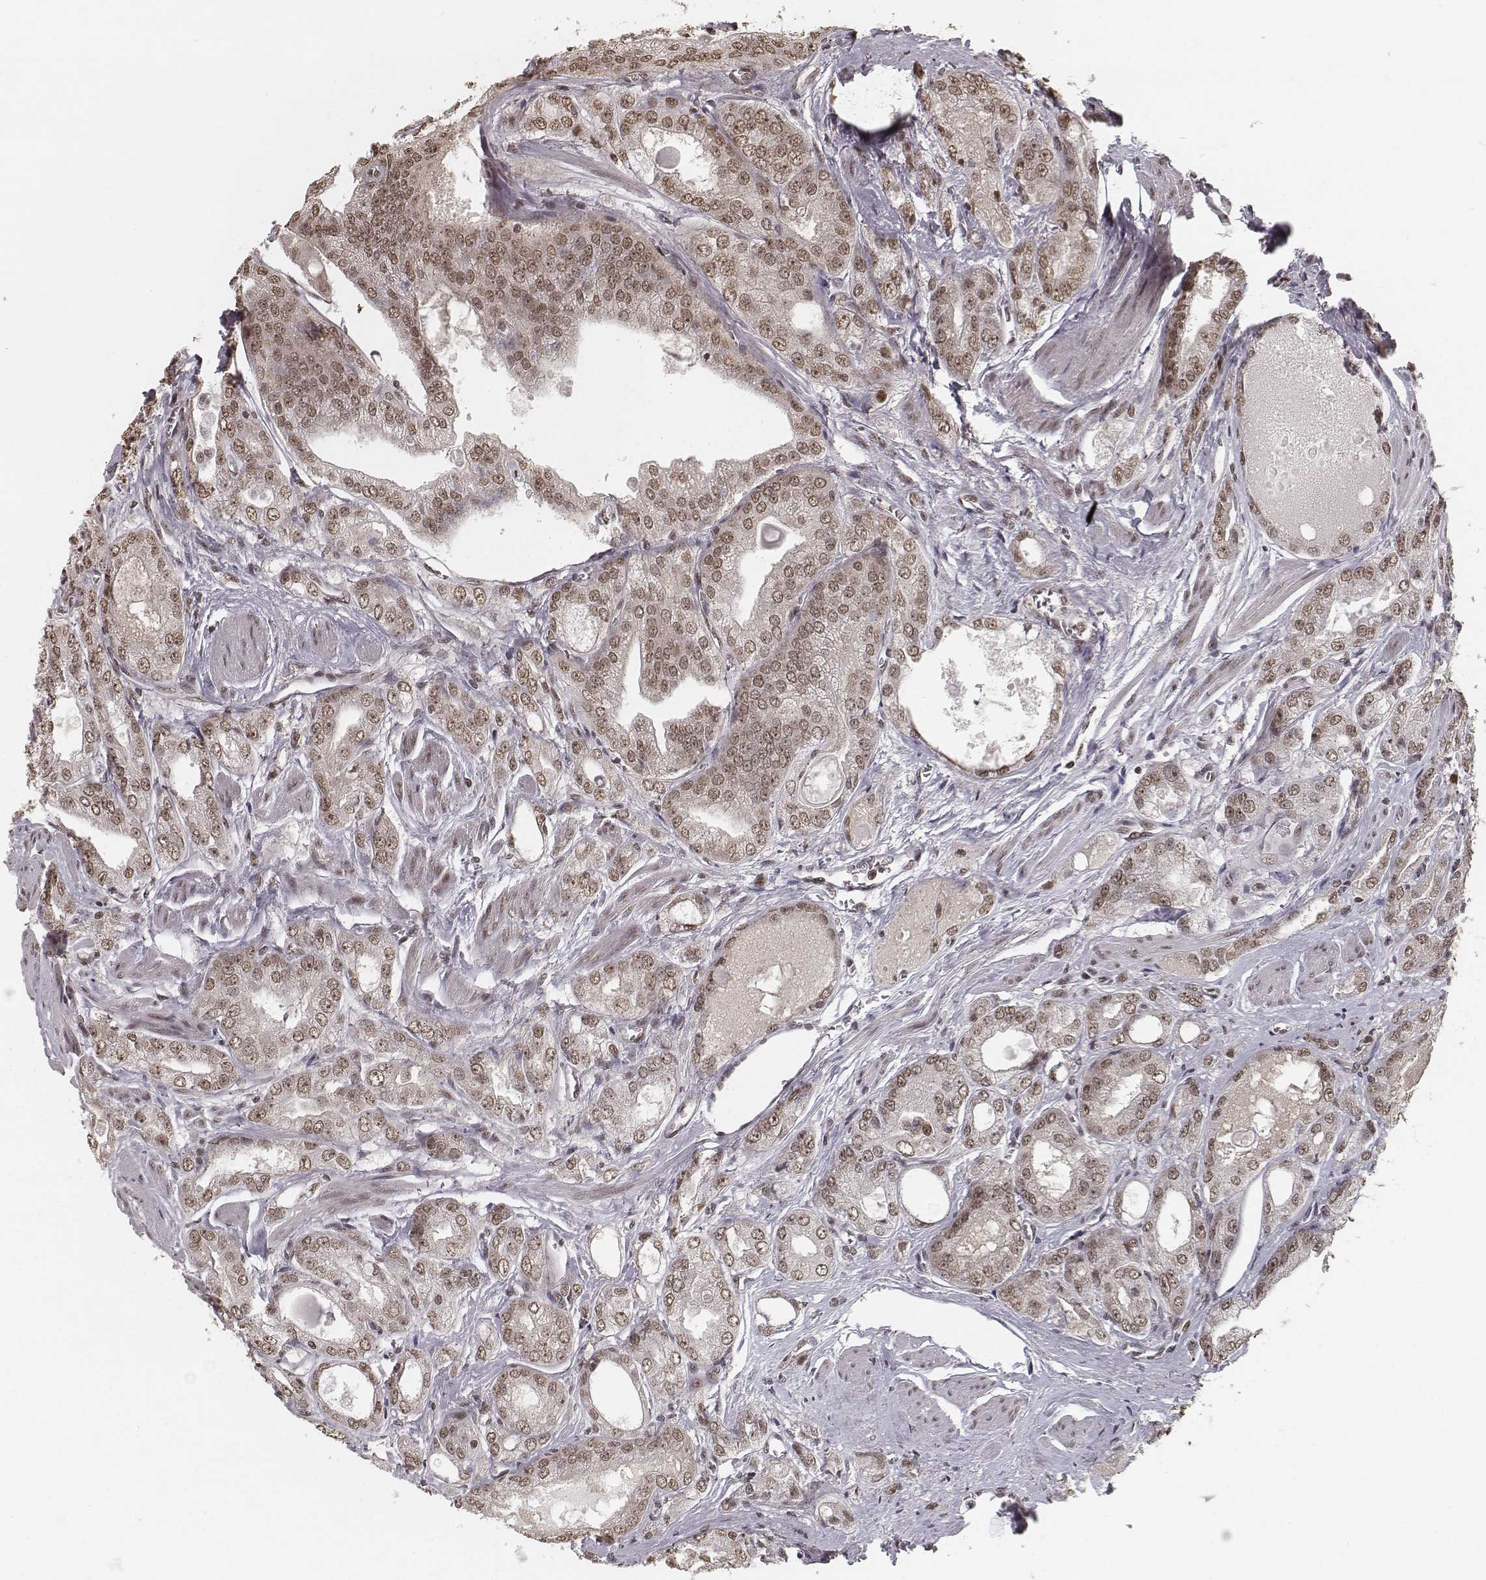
{"staining": {"intensity": "moderate", "quantity": "<25%", "location": "nuclear"}, "tissue": "prostate cancer", "cell_type": "Tumor cells", "image_type": "cancer", "snomed": [{"axis": "morphology", "description": "Adenocarcinoma, NOS"}, {"axis": "morphology", "description": "Adenocarcinoma, High grade"}, {"axis": "topography", "description": "Prostate"}], "caption": "Immunohistochemical staining of prostate cancer demonstrates moderate nuclear protein staining in approximately <25% of tumor cells.", "gene": "HMGA2", "patient": {"sex": "male", "age": 70}}